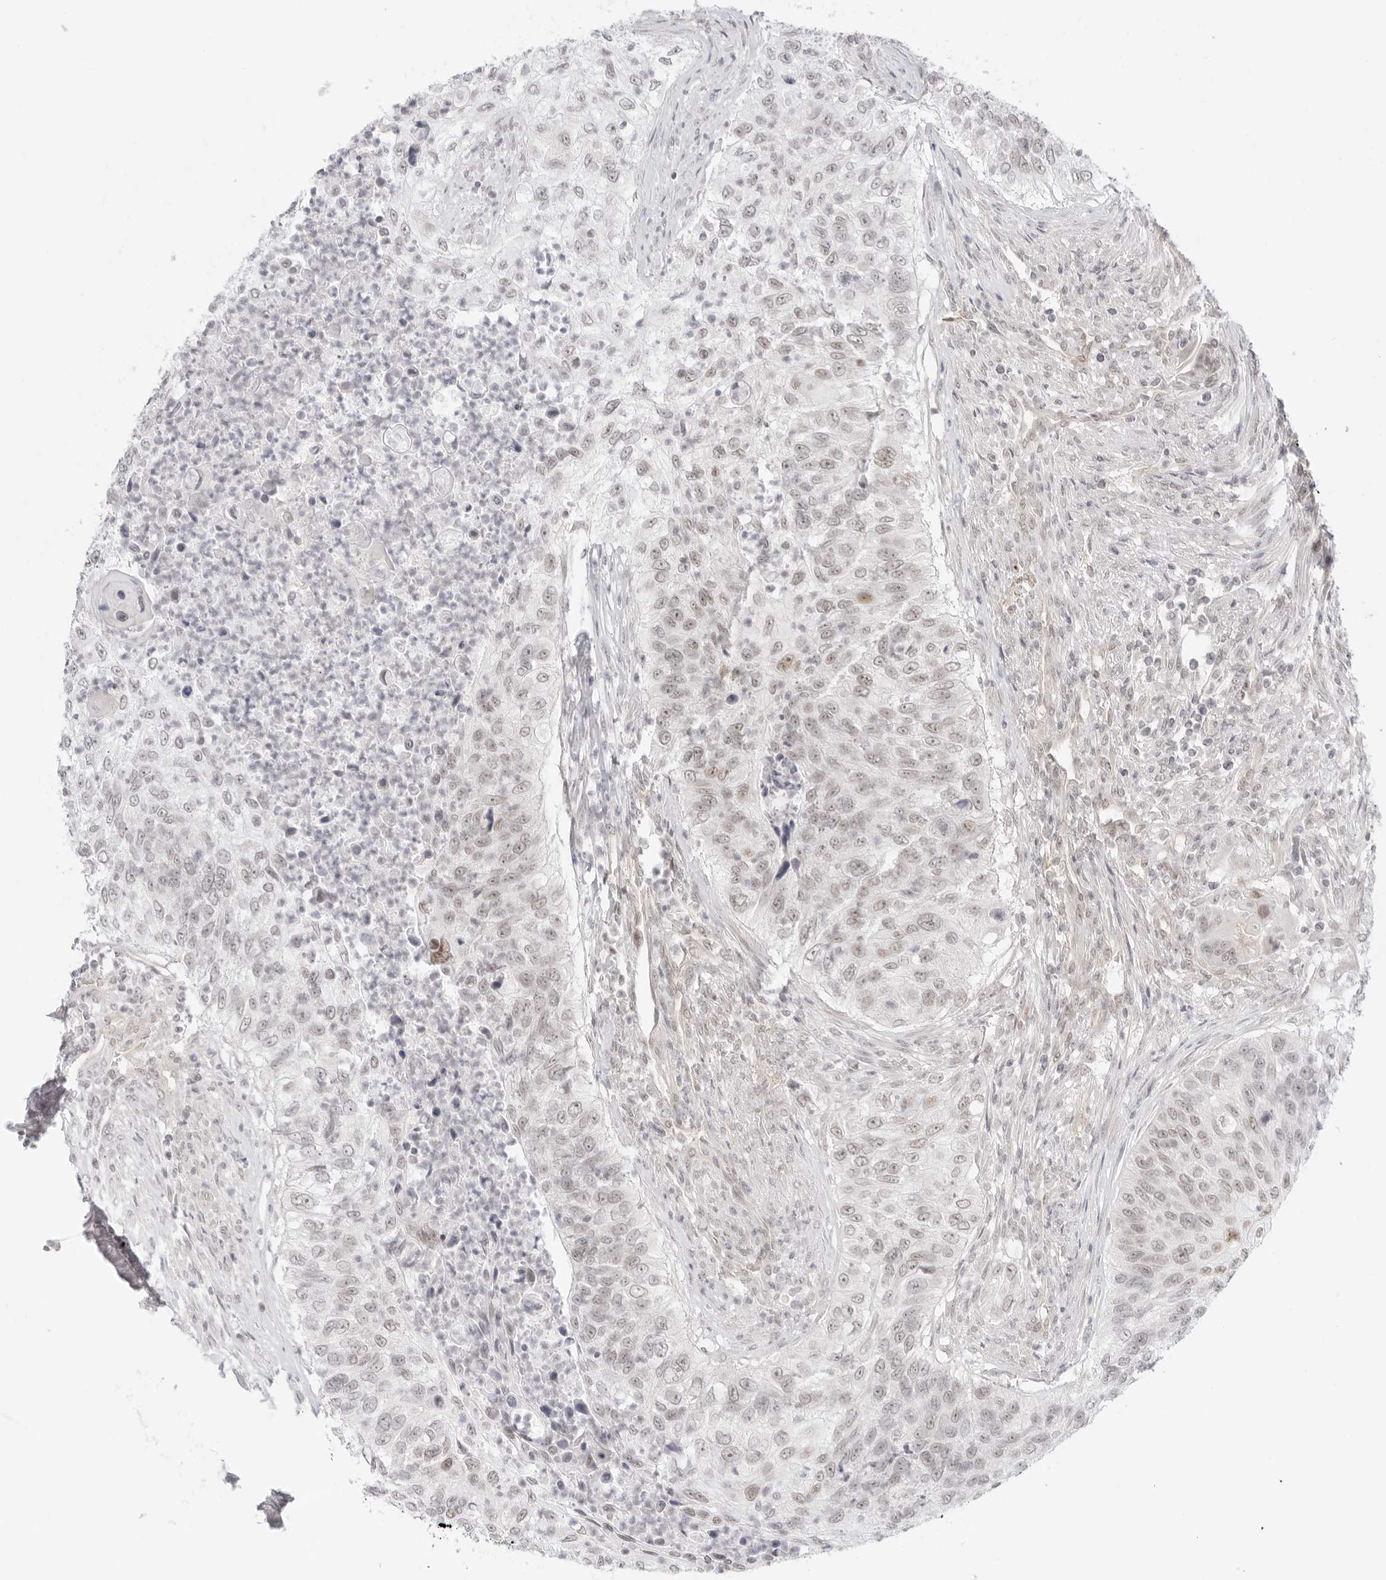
{"staining": {"intensity": "weak", "quantity": "25%-75%", "location": "nuclear"}, "tissue": "urothelial cancer", "cell_type": "Tumor cells", "image_type": "cancer", "snomed": [{"axis": "morphology", "description": "Urothelial carcinoma, High grade"}, {"axis": "topography", "description": "Urinary bladder"}], "caption": "About 25%-75% of tumor cells in high-grade urothelial carcinoma display weak nuclear protein staining as visualized by brown immunohistochemical staining.", "gene": "MED18", "patient": {"sex": "female", "age": 60}}